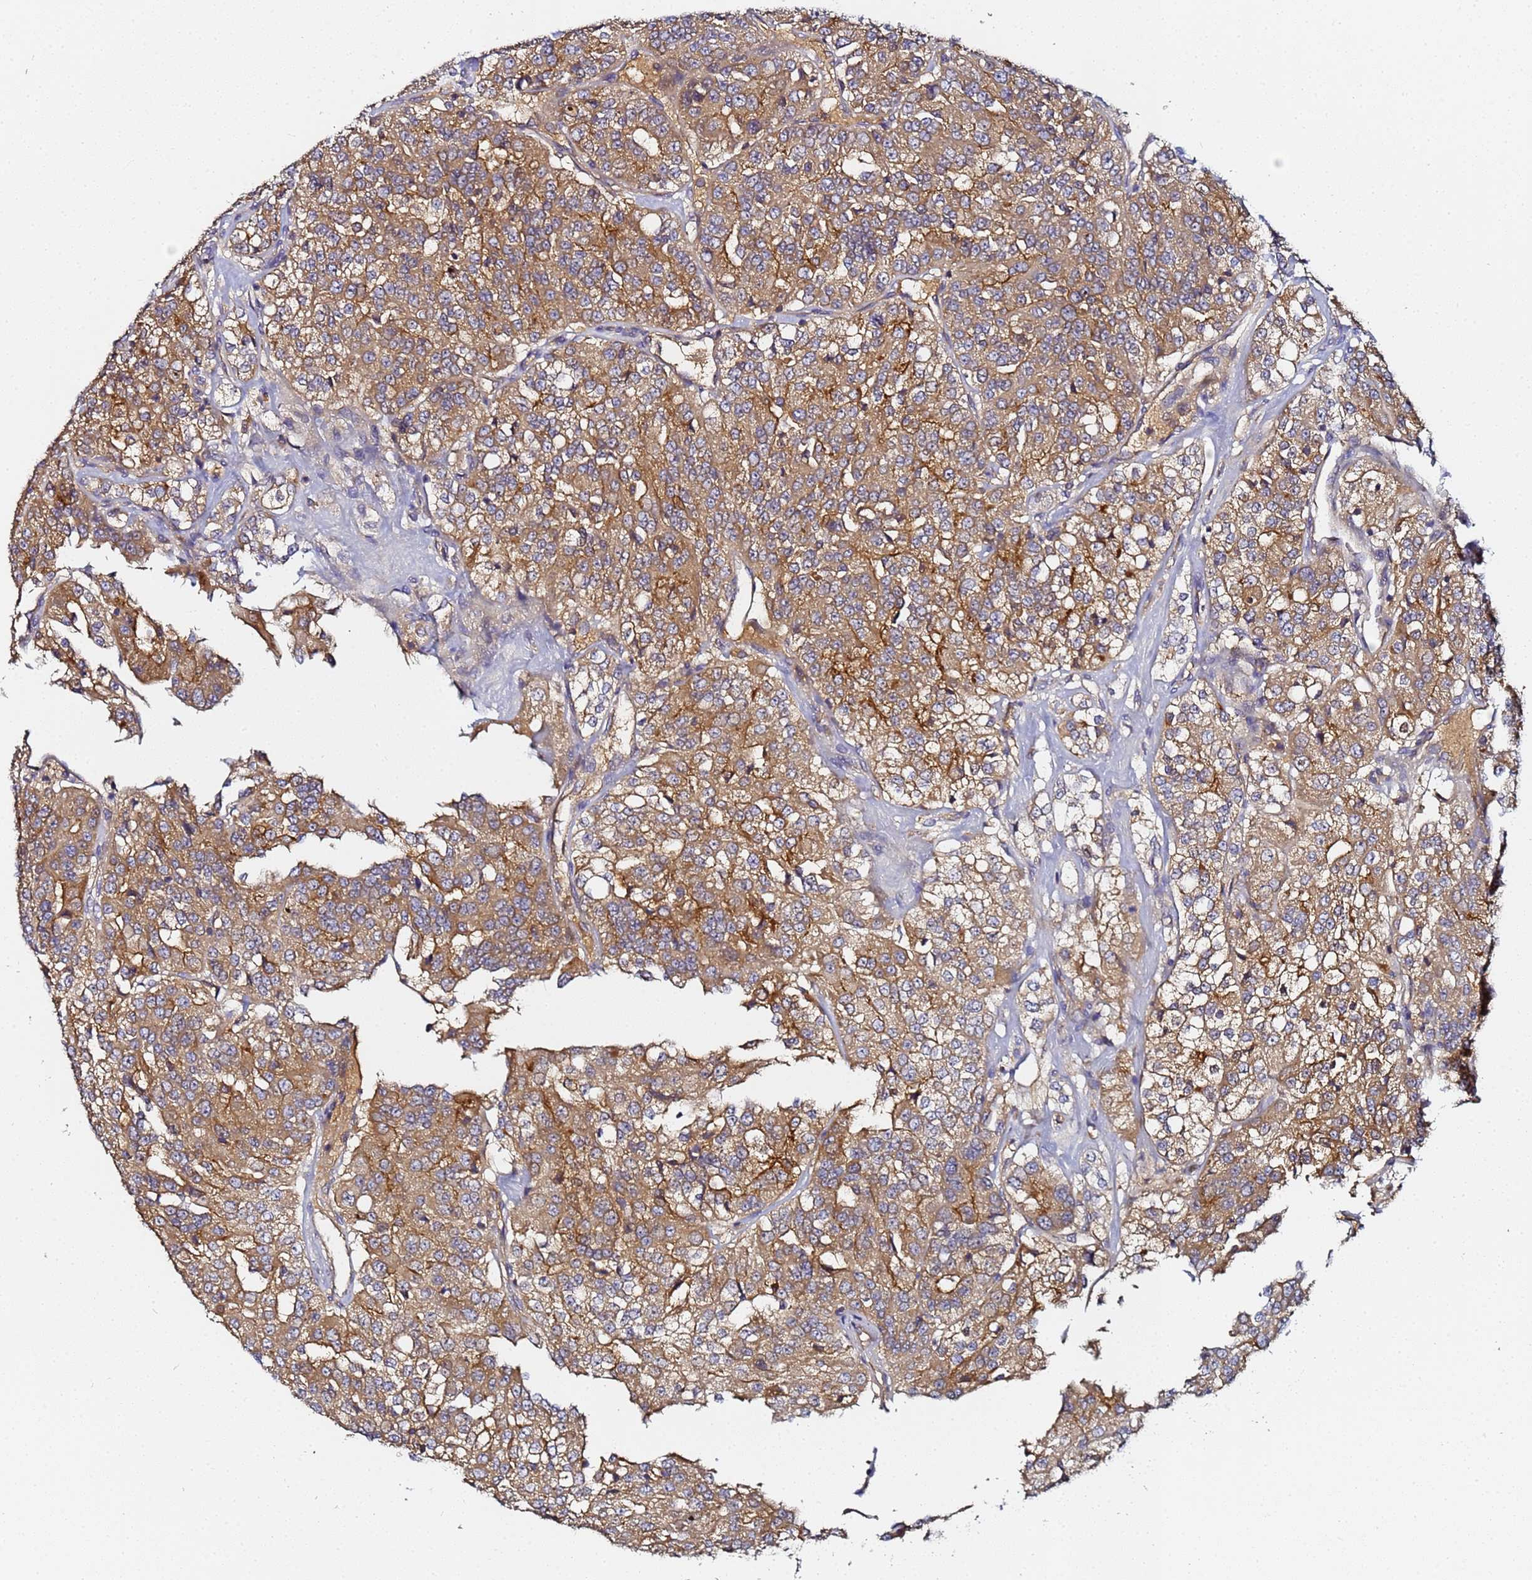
{"staining": {"intensity": "moderate", "quantity": ">75%", "location": "cytoplasmic/membranous"}, "tissue": "renal cancer", "cell_type": "Tumor cells", "image_type": "cancer", "snomed": [{"axis": "morphology", "description": "Adenocarcinoma, NOS"}, {"axis": "topography", "description": "Kidney"}], "caption": "Renal cancer was stained to show a protein in brown. There is medium levels of moderate cytoplasmic/membranous staining in approximately >75% of tumor cells.", "gene": "LRRC69", "patient": {"sex": "female", "age": 63}}